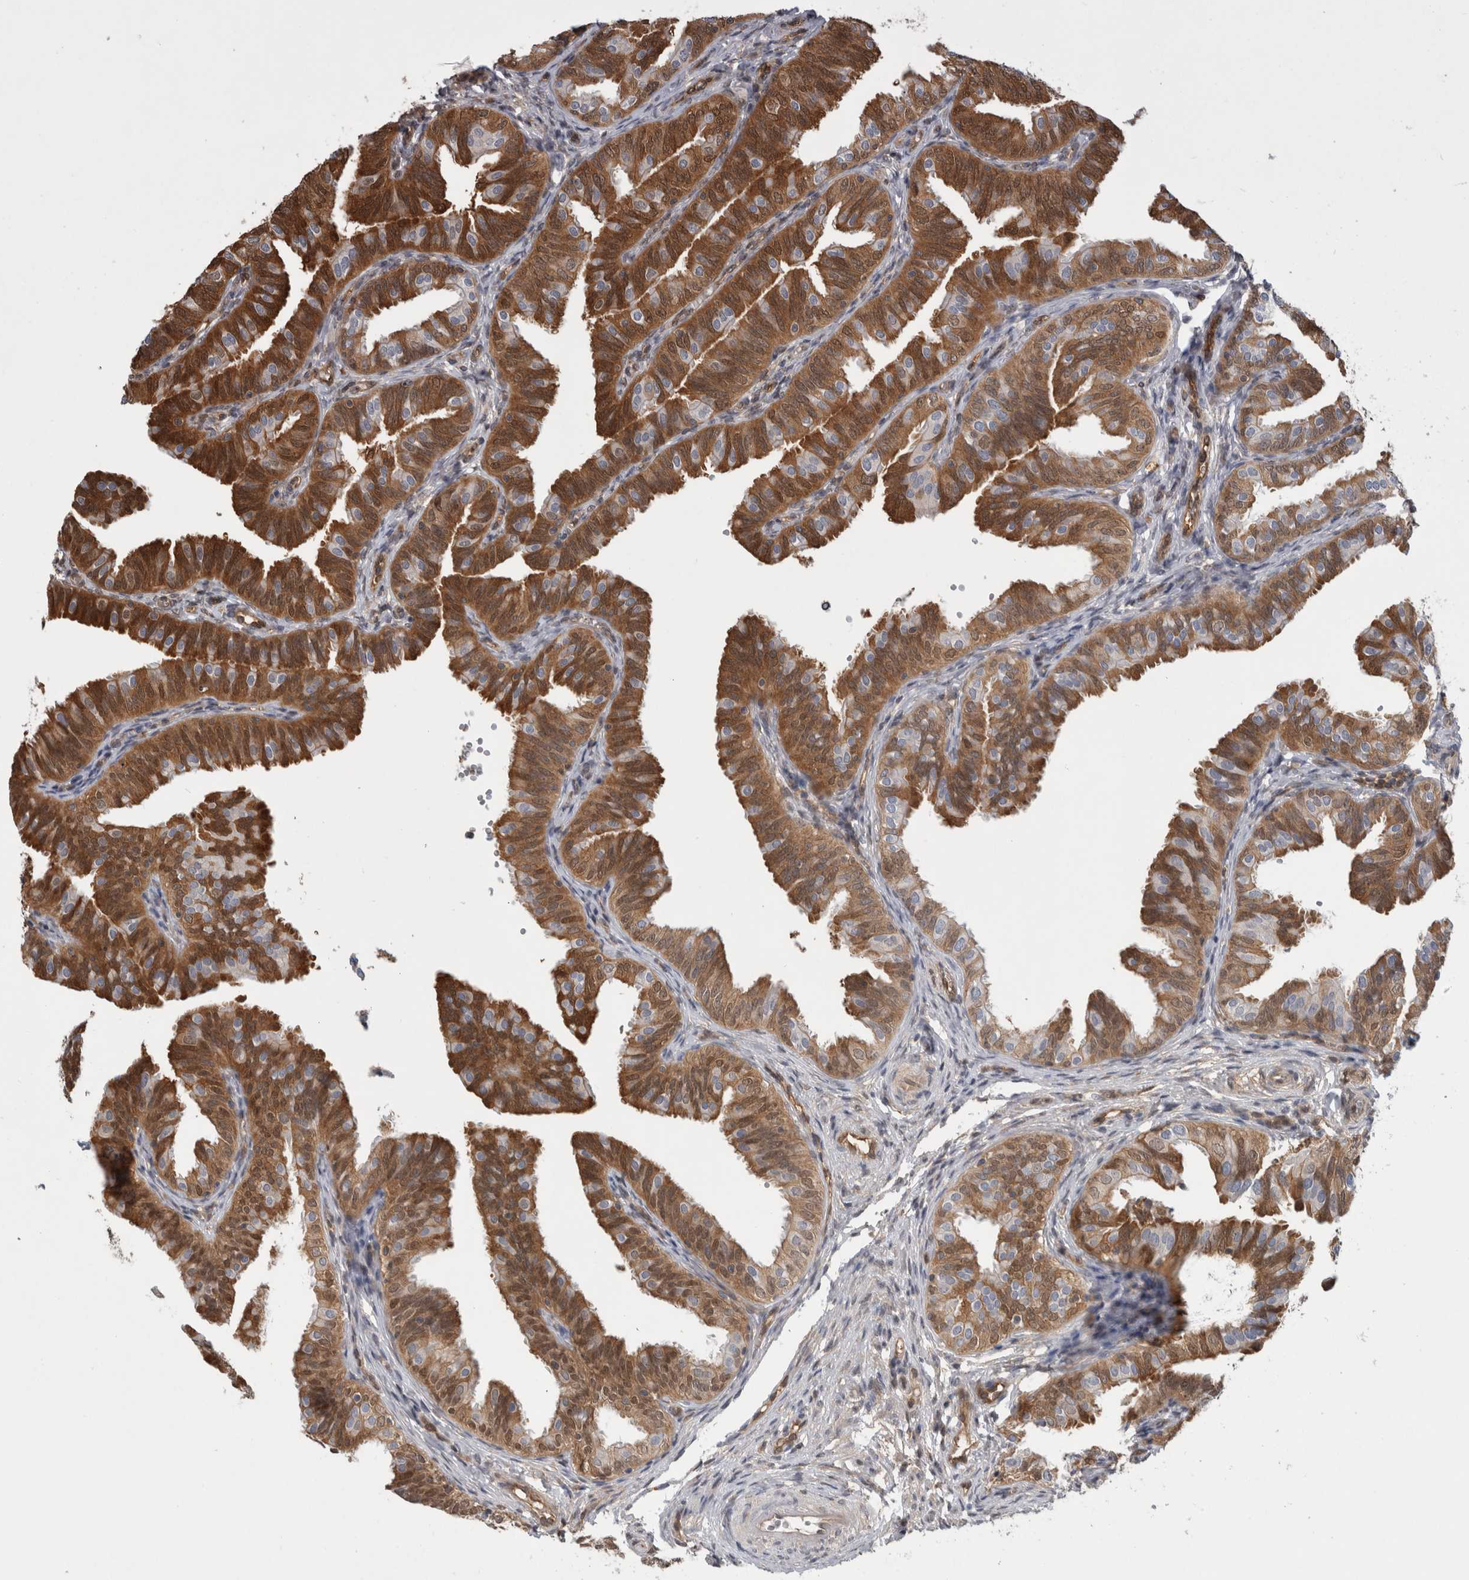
{"staining": {"intensity": "strong", "quantity": ">75%", "location": "cytoplasmic/membranous,nuclear"}, "tissue": "fallopian tube", "cell_type": "Glandular cells", "image_type": "normal", "snomed": [{"axis": "morphology", "description": "Normal tissue, NOS"}, {"axis": "topography", "description": "Fallopian tube"}], "caption": "Brown immunohistochemical staining in benign human fallopian tube demonstrates strong cytoplasmic/membranous,nuclear staining in approximately >75% of glandular cells.", "gene": "ASTN2", "patient": {"sex": "female", "age": 35}}